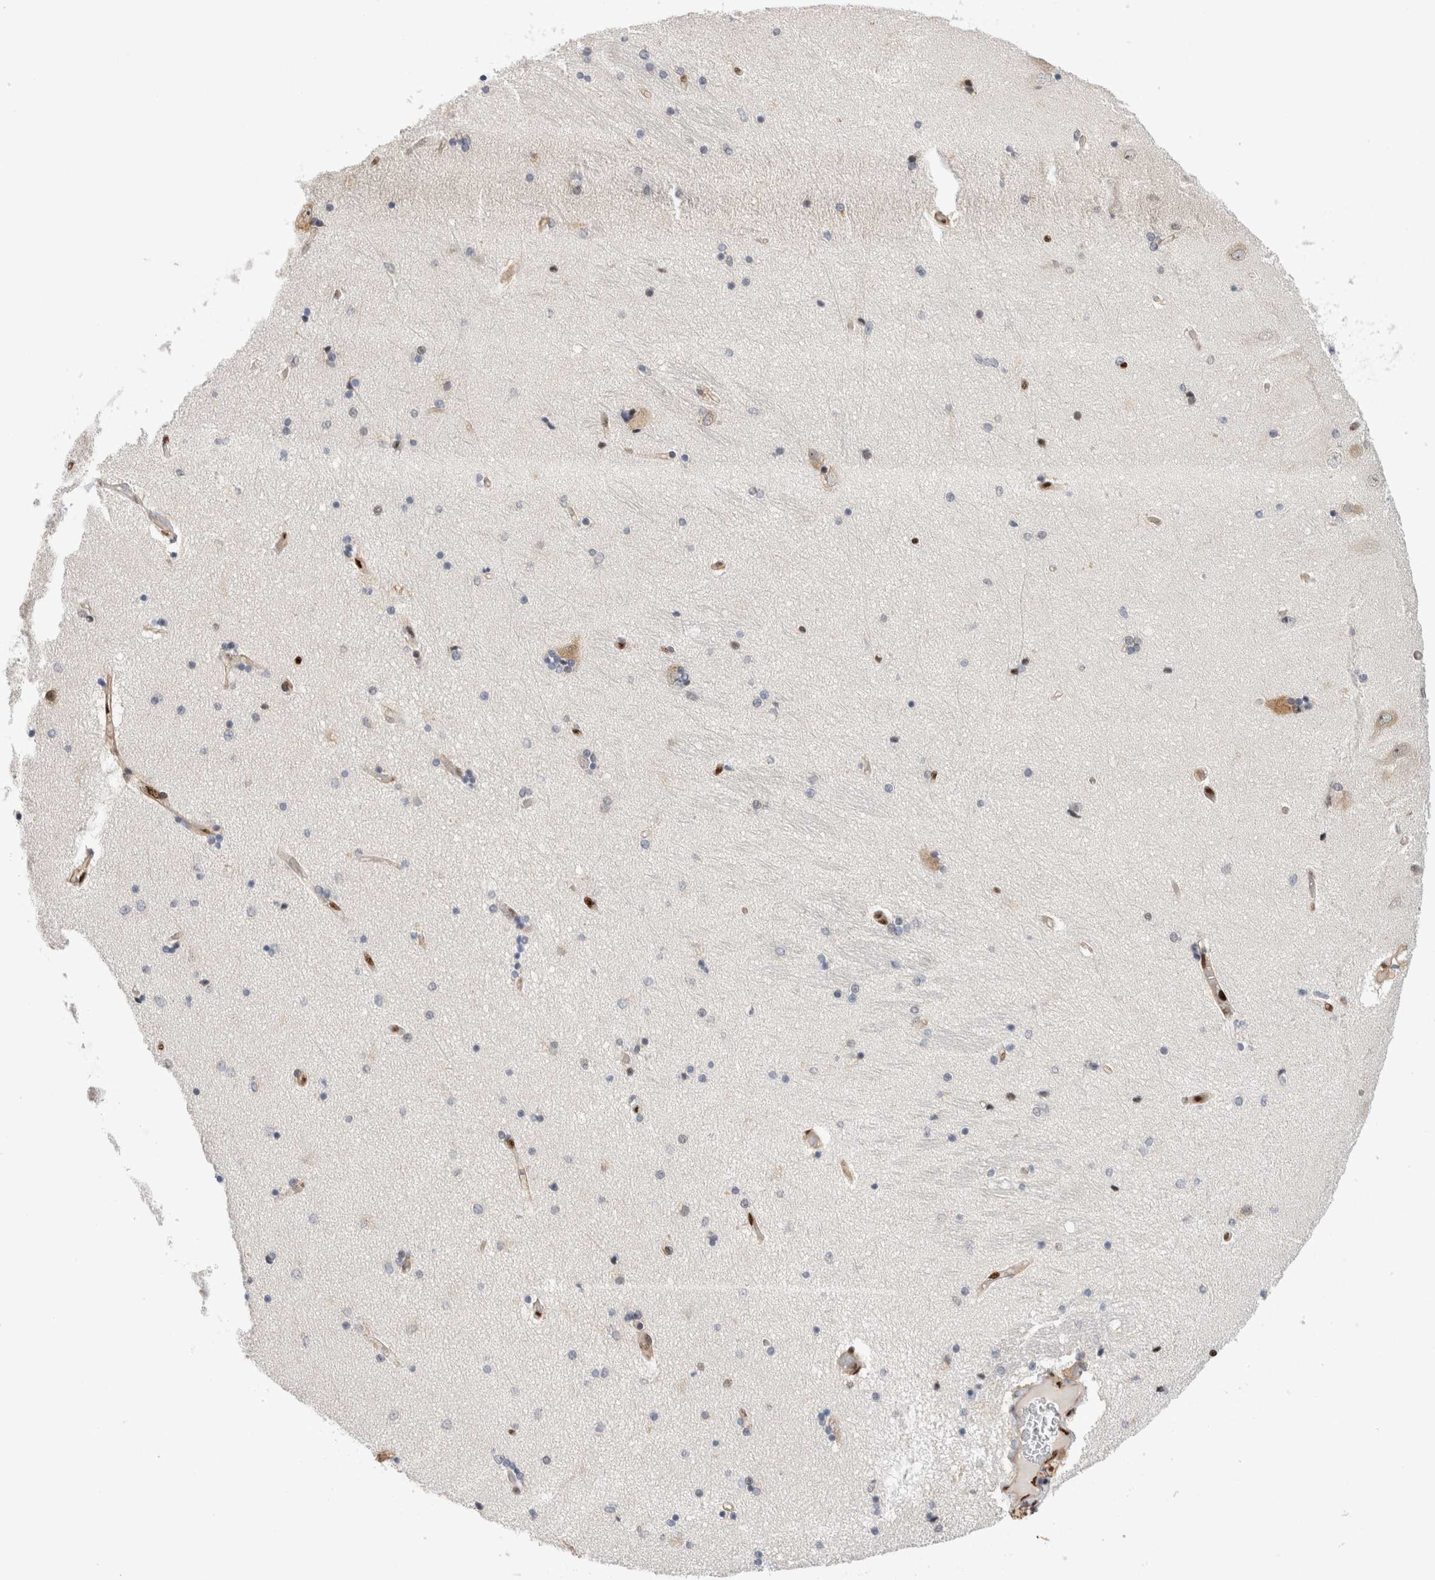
{"staining": {"intensity": "moderate", "quantity": "<25%", "location": "nuclear"}, "tissue": "hippocampus", "cell_type": "Glial cells", "image_type": "normal", "snomed": [{"axis": "morphology", "description": "Normal tissue, NOS"}, {"axis": "topography", "description": "Hippocampus"}], "caption": "Moderate nuclear staining is seen in approximately <25% of glial cells in normal hippocampus. (DAB (3,3'-diaminobenzidine) IHC with brightfield microscopy, high magnification).", "gene": "TCF4", "patient": {"sex": "female", "age": 54}}